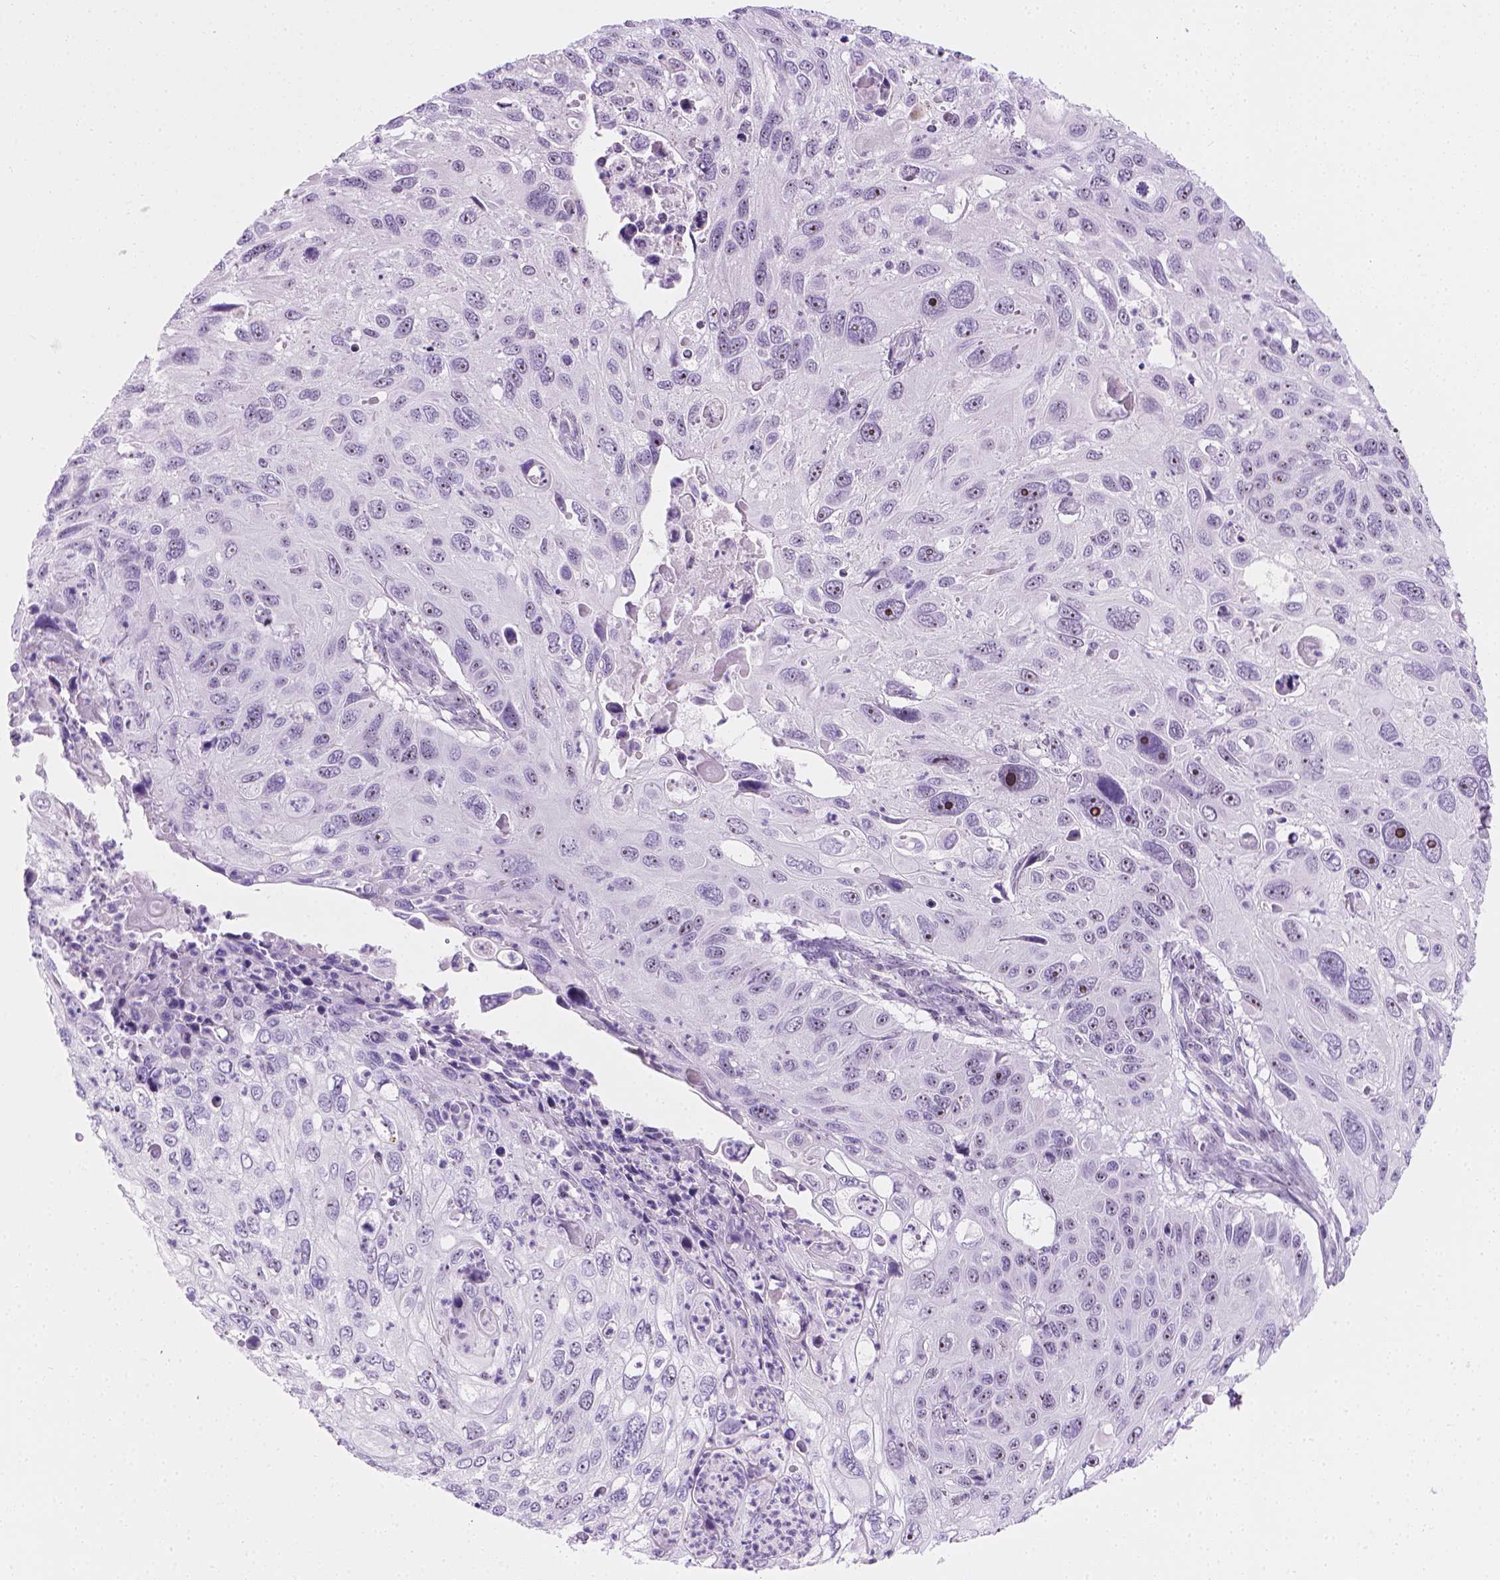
{"staining": {"intensity": "negative", "quantity": "none", "location": "none"}, "tissue": "cervical cancer", "cell_type": "Tumor cells", "image_type": "cancer", "snomed": [{"axis": "morphology", "description": "Squamous cell carcinoma, NOS"}, {"axis": "topography", "description": "Cervix"}], "caption": "This photomicrograph is of squamous cell carcinoma (cervical) stained with immunohistochemistry to label a protein in brown with the nuclei are counter-stained blue. There is no positivity in tumor cells.", "gene": "NOL7", "patient": {"sex": "female", "age": 70}}